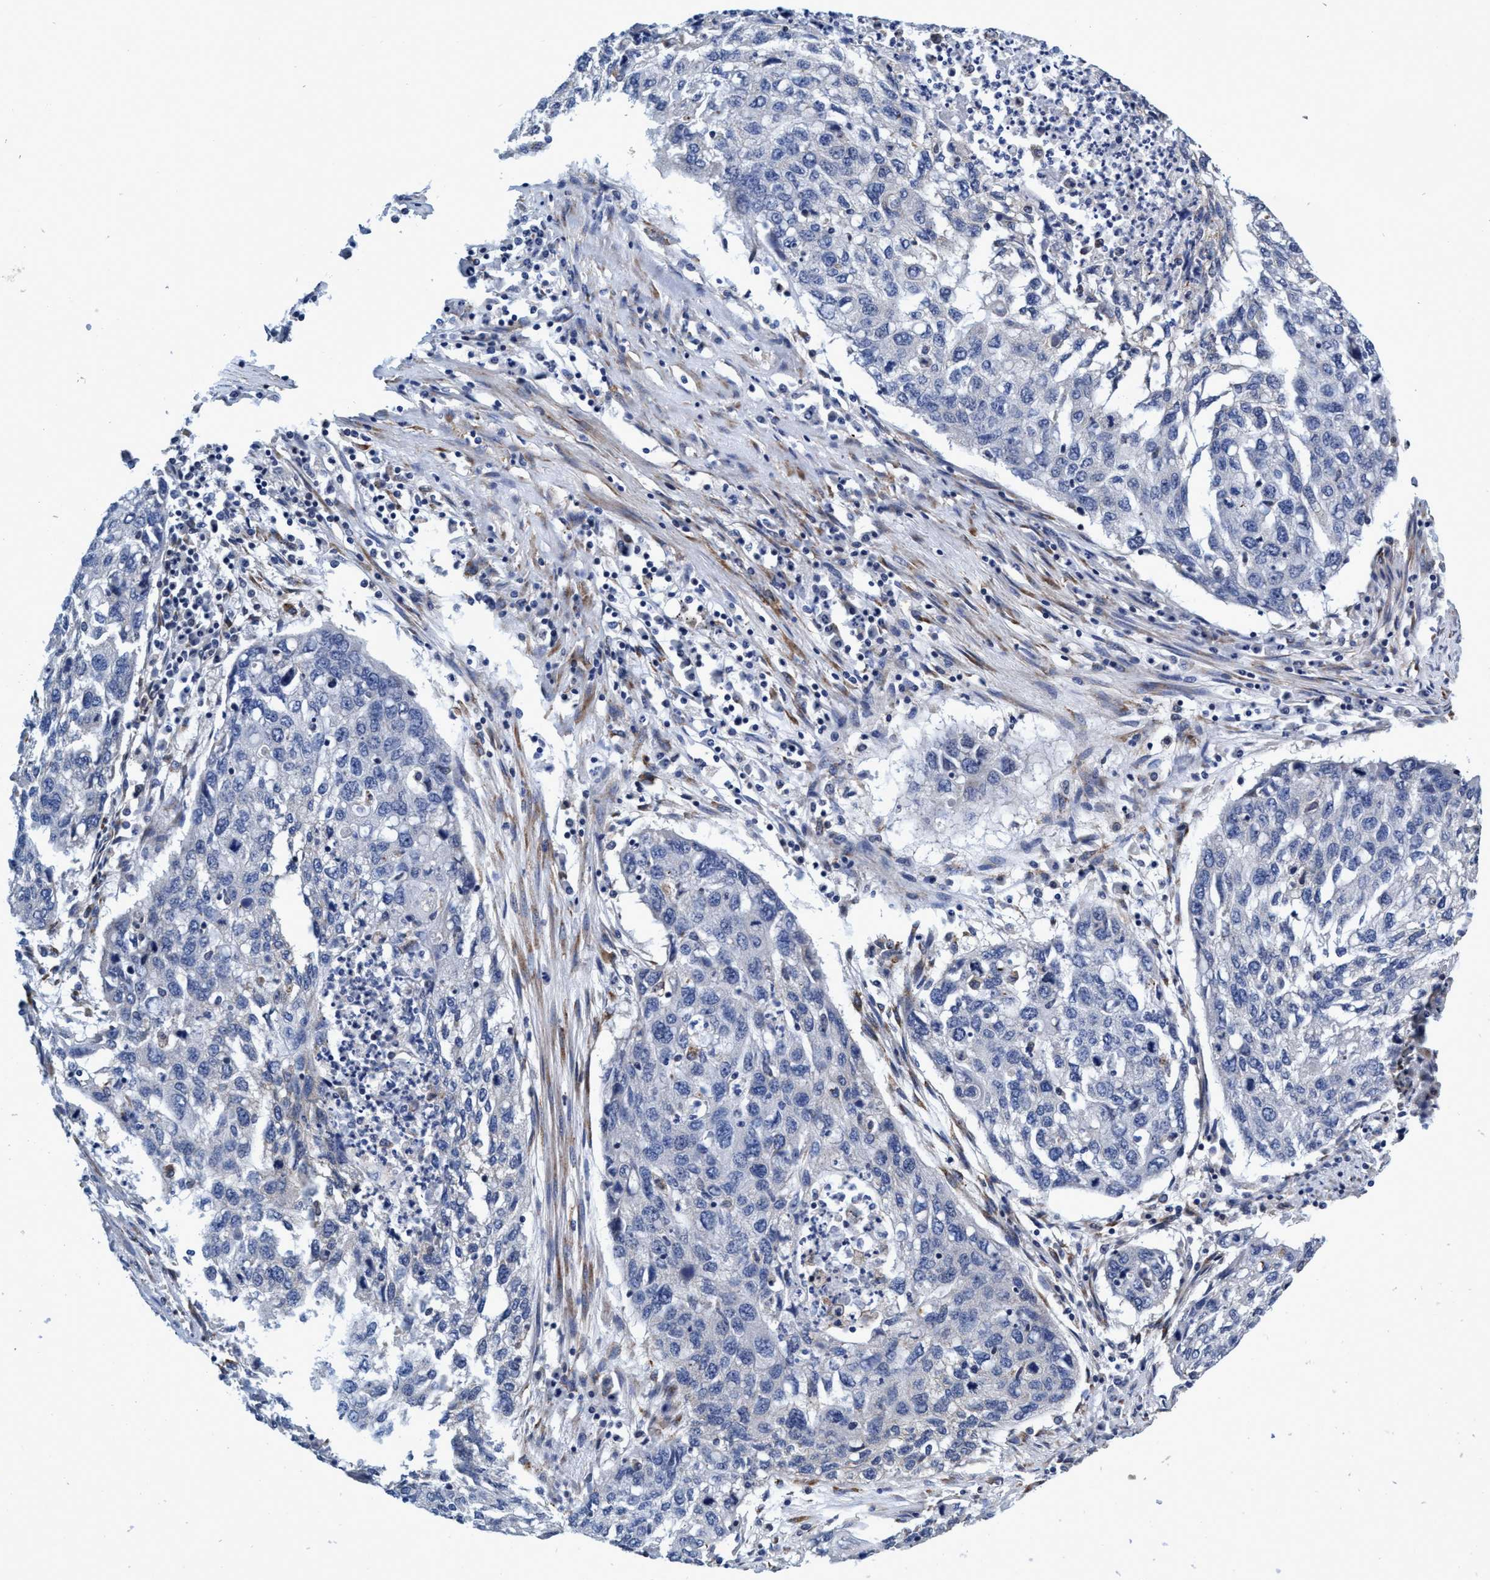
{"staining": {"intensity": "negative", "quantity": "none", "location": "none"}, "tissue": "lung cancer", "cell_type": "Tumor cells", "image_type": "cancer", "snomed": [{"axis": "morphology", "description": "Squamous cell carcinoma, NOS"}, {"axis": "topography", "description": "Lung"}], "caption": "This is a photomicrograph of immunohistochemistry (IHC) staining of squamous cell carcinoma (lung), which shows no staining in tumor cells.", "gene": "CALCOCO2", "patient": {"sex": "female", "age": 63}}